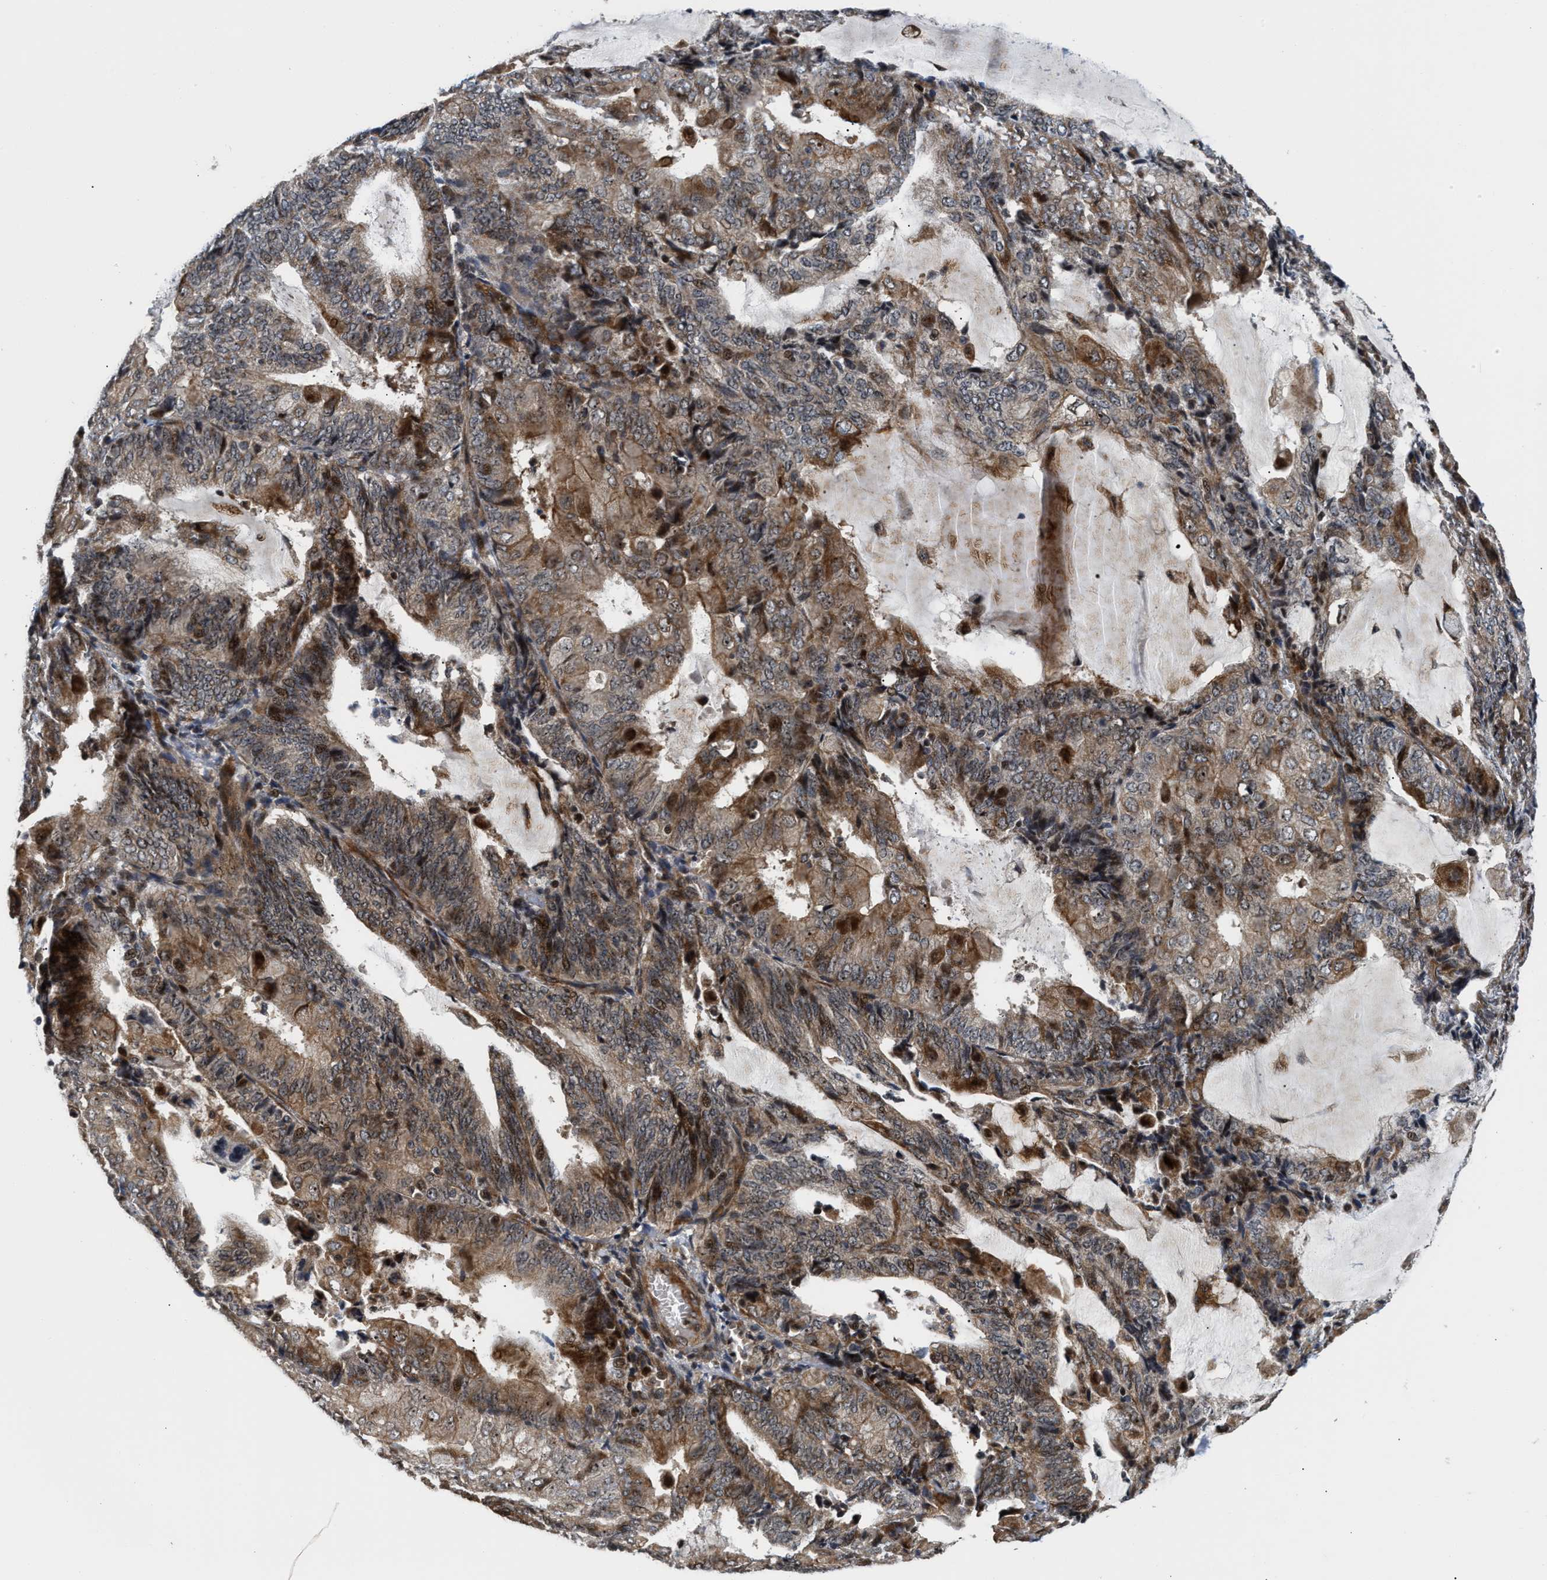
{"staining": {"intensity": "moderate", "quantity": ">75%", "location": "cytoplasmic/membranous,nuclear"}, "tissue": "endometrial cancer", "cell_type": "Tumor cells", "image_type": "cancer", "snomed": [{"axis": "morphology", "description": "Adenocarcinoma, NOS"}, {"axis": "topography", "description": "Endometrium"}], "caption": "Adenocarcinoma (endometrial) stained with IHC reveals moderate cytoplasmic/membranous and nuclear staining in approximately >75% of tumor cells. (Stains: DAB (3,3'-diaminobenzidine) in brown, nuclei in blue, Microscopy: brightfield microscopy at high magnification).", "gene": "ALDH3A2", "patient": {"sex": "female", "age": 81}}